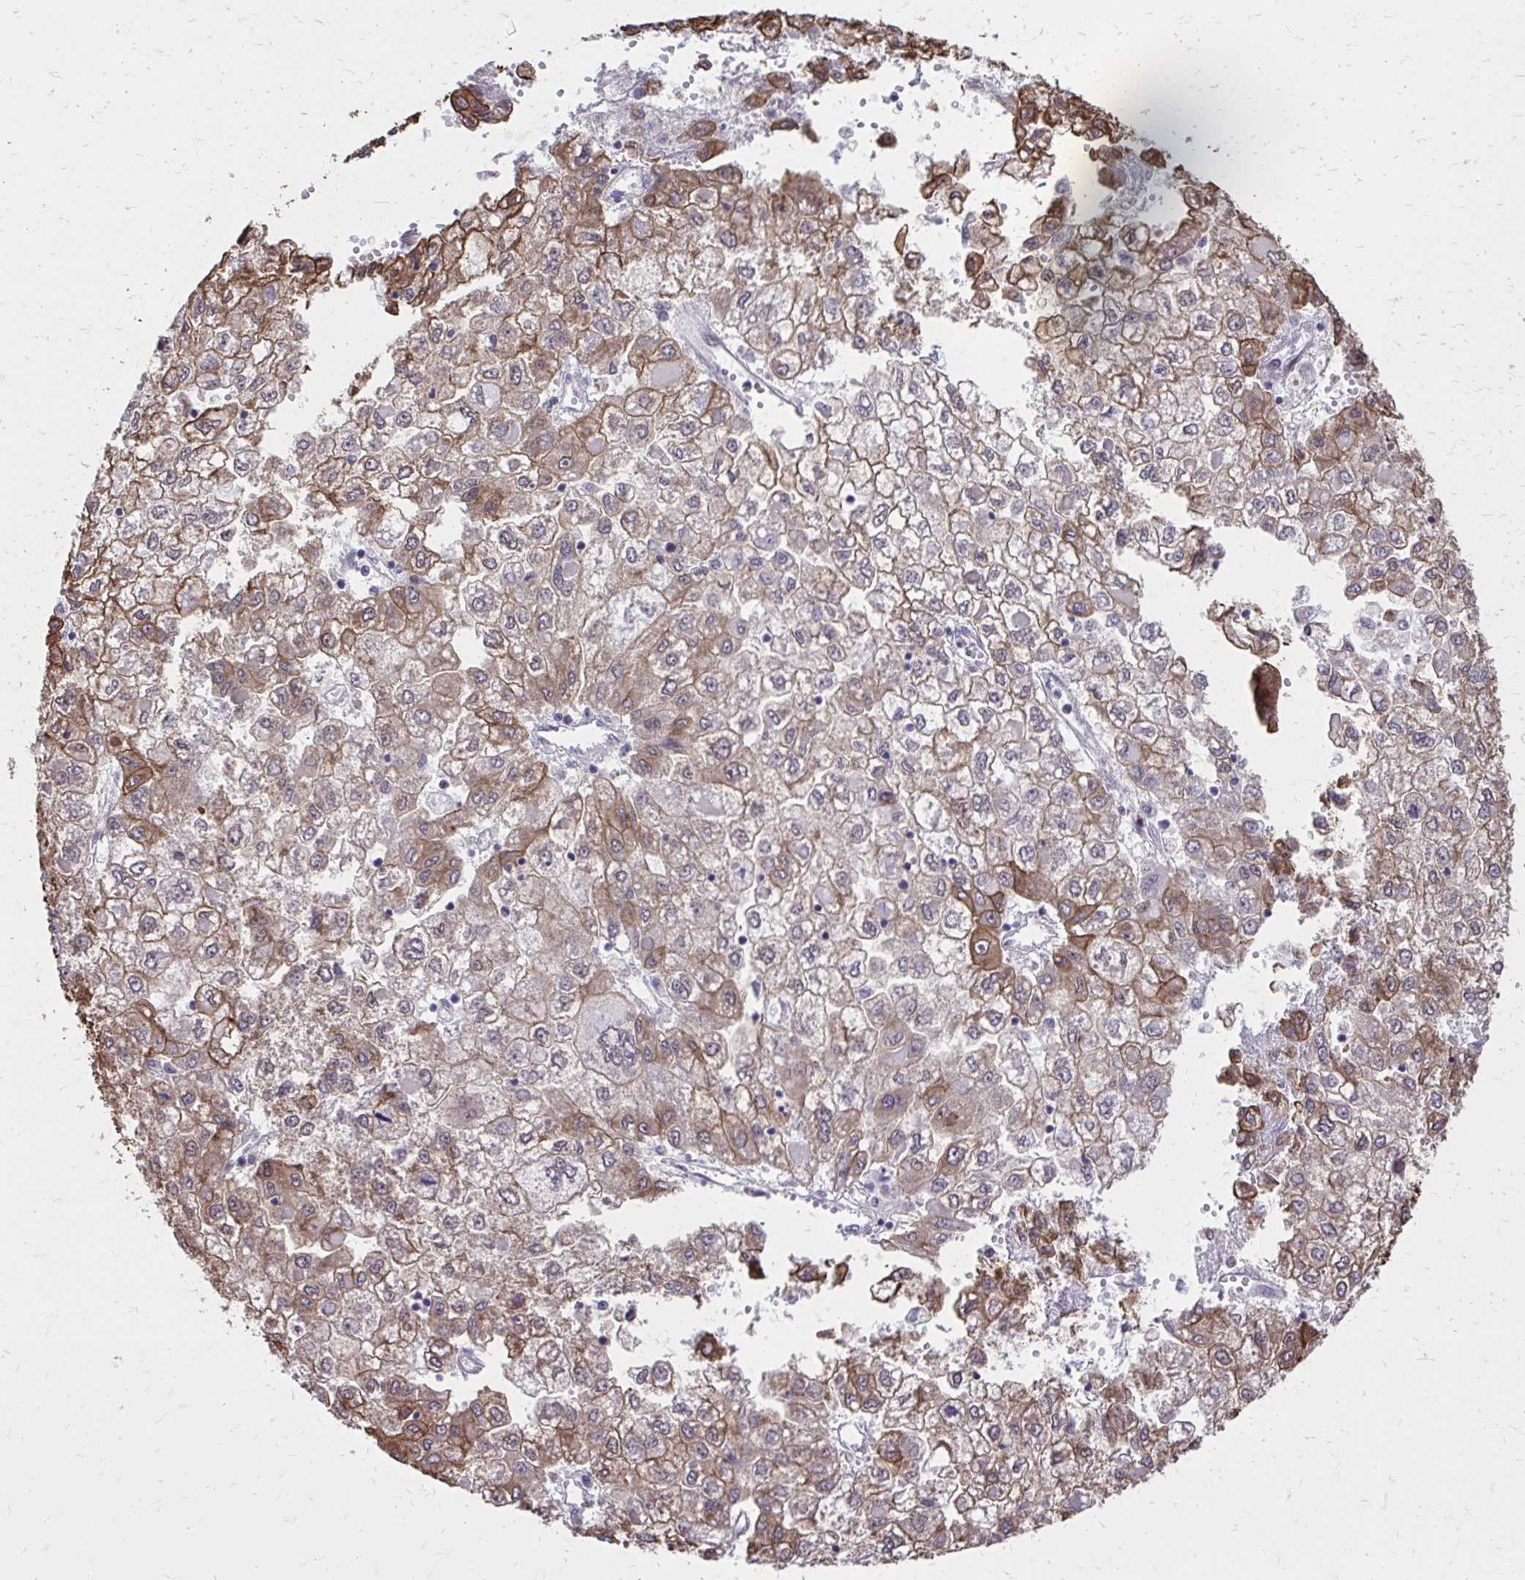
{"staining": {"intensity": "strong", "quantity": ">75%", "location": "cytoplasmic/membranous"}, "tissue": "liver cancer", "cell_type": "Tumor cells", "image_type": "cancer", "snomed": [{"axis": "morphology", "description": "Carcinoma, Hepatocellular, NOS"}, {"axis": "topography", "description": "Liver"}], "caption": "Liver cancer stained with a brown dye demonstrates strong cytoplasmic/membranous positive staining in approximately >75% of tumor cells.", "gene": "ANKRD30B", "patient": {"sex": "male", "age": 40}}